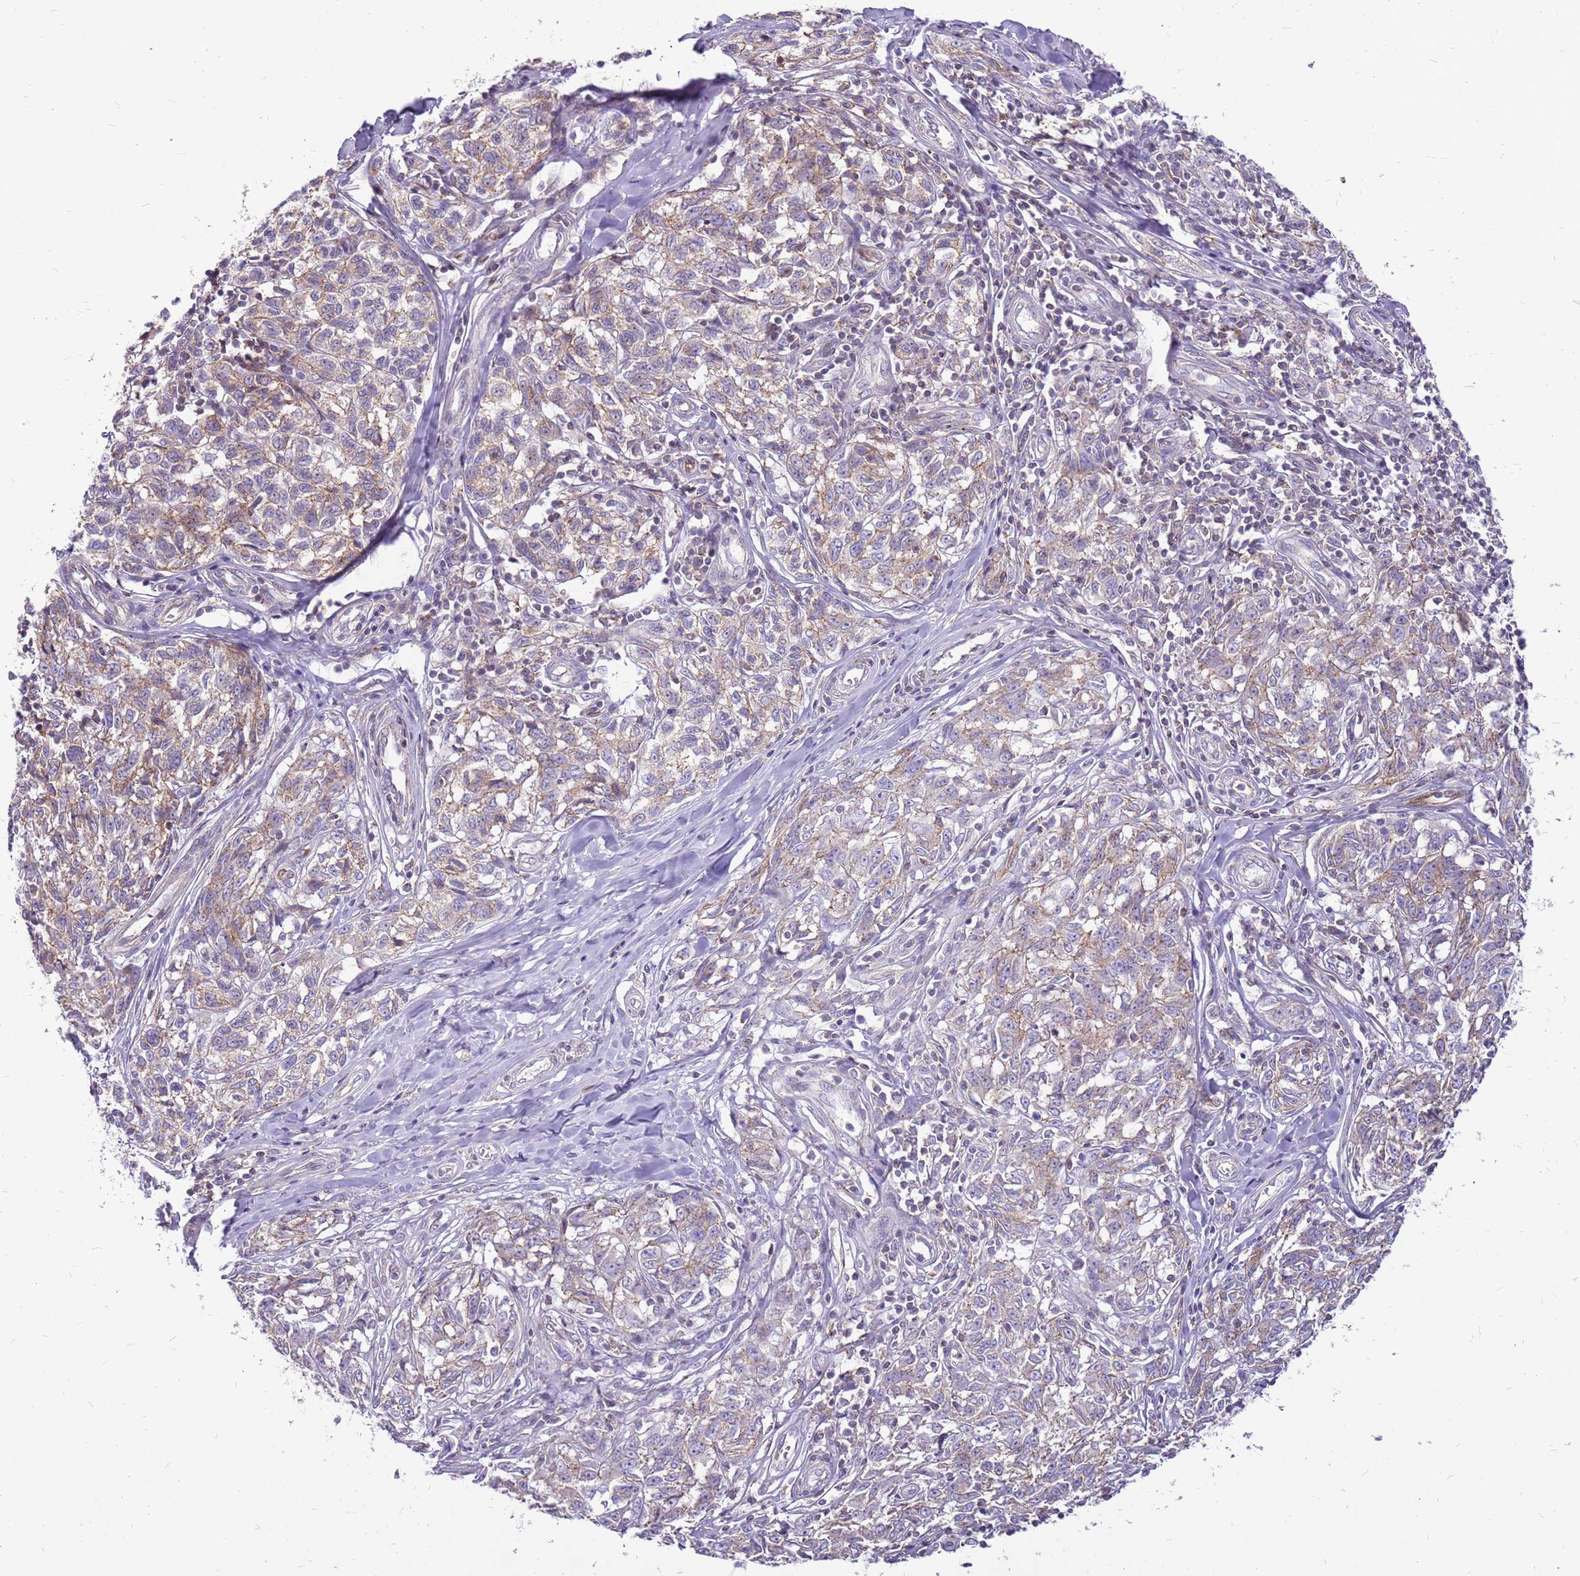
{"staining": {"intensity": "weak", "quantity": "25%-75%", "location": "cytoplasmic/membranous"}, "tissue": "melanoma", "cell_type": "Tumor cells", "image_type": "cancer", "snomed": [{"axis": "morphology", "description": "Normal tissue, NOS"}, {"axis": "morphology", "description": "Malignant melanoma, NOS"}, {"axis": "topography", "description": "Skin"}], "caption": "The histopathology image exhibits staining of melanoma, revealing weak cytoplasmic/membranous protein positivity (brown color) within tumor cells.", "gene": "WDR90", "patient": {"sex": "female", "age": 64}}